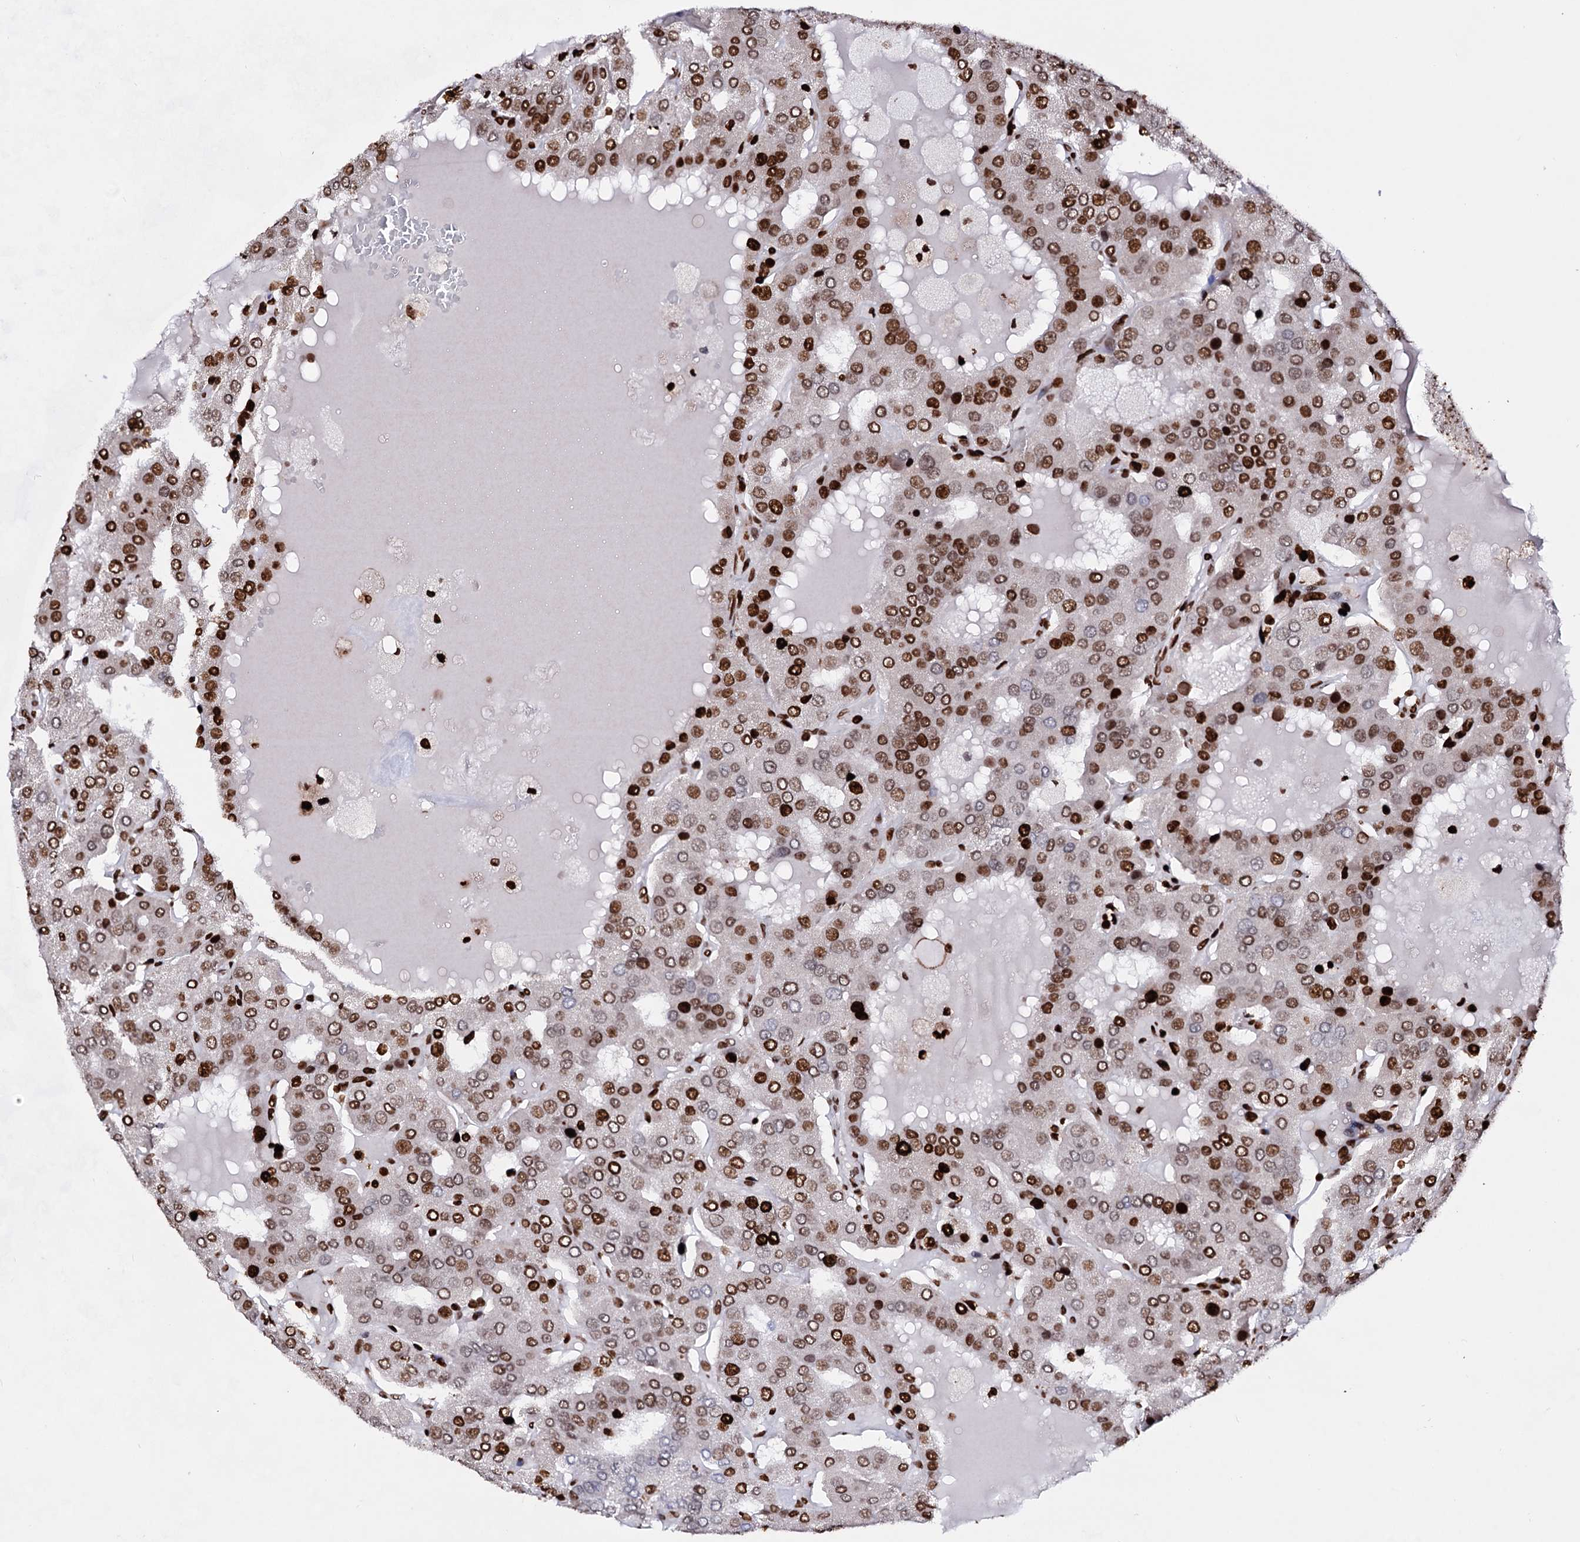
{"staining": {"intensity": "moderate", "quantity": ">75%", "location": "nuclear"}, "tissue": "parathyroid gland", "cell_type": "Glandular cells", "image_type": "normal", "snomed": [{"axis": "morphology", "description": "Normal tissue, NOS"}, {"axis": "morphology", "description": "Adenoma, NOS"}, {"axis": "topography", "description": "Parathyroid gland"}], "caption": "Glandular cells show medium levels of moderate nuclear positivity in about >75% of cells in benign parathyroid gland. Immunohistochemistry stains the protein in brown and the nuclei are stained blue.", "gene": "HMGB2", "patient": {"sex": "female", "age": 86}}